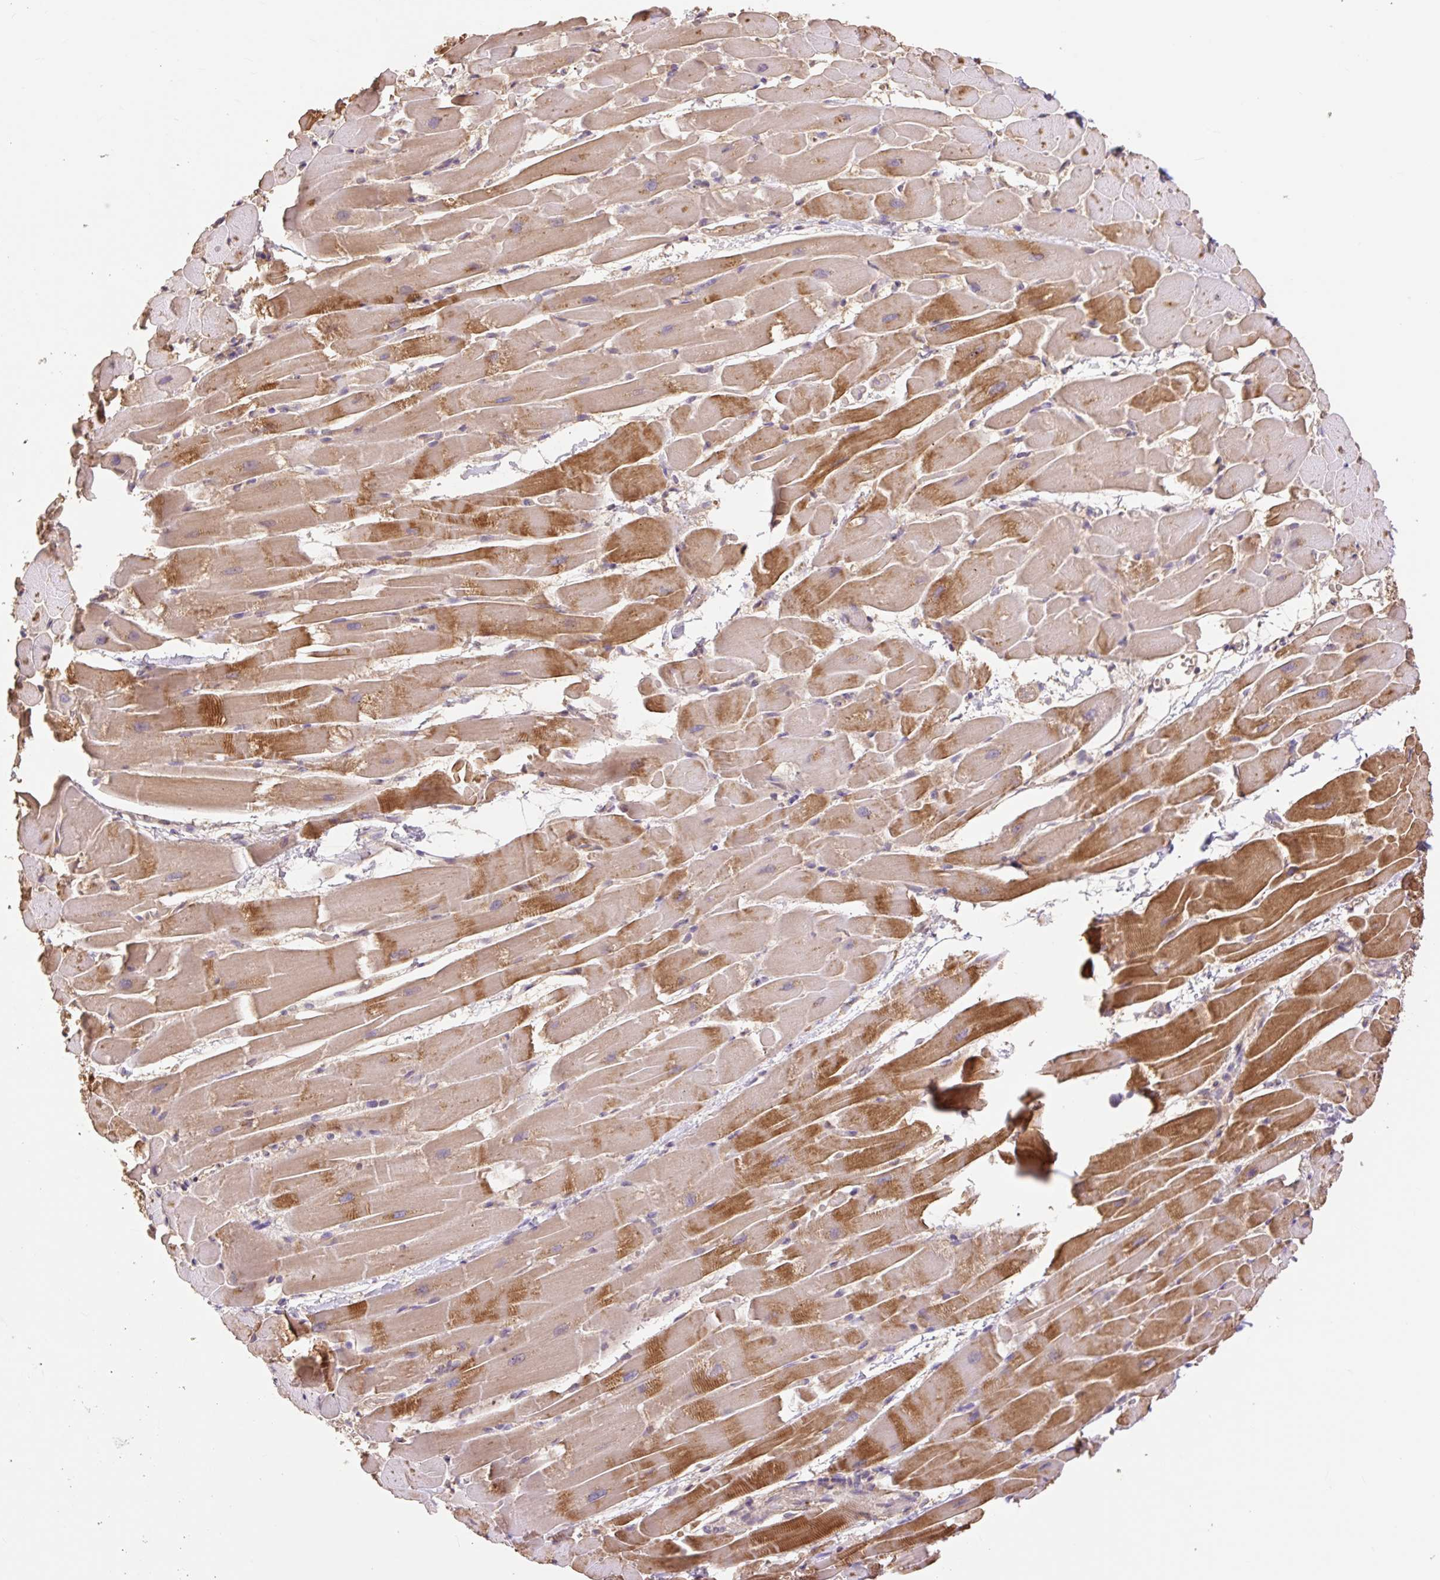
{"staining": {"intensity": "strong", "quantity": "25%-75%", "location": "cytoplasmic/membranous"}, "tissue": "heart muscle", "cell_type": "Cardiomyocytes", "image_type": "normal", "snomed": [{"axis": "morphology", "description": "Normal tissue, NOS"}, {"axis": "topography", "description": "Heart"}], "caption": "DAB immunohistochemical staining of unremarkable heart muscle exhibits strong cytoplasmic/membranous protein staining in about 25%-75% of cardiomyocytes. The staining is performed using DAB (3,3'-diaminobenzidine) brown chromogen to label protein expression. The nuclei are counter-stained blue using hematoxylin.", "gene": "DESI1", "patient": {"sex": "male", "age": 37}}